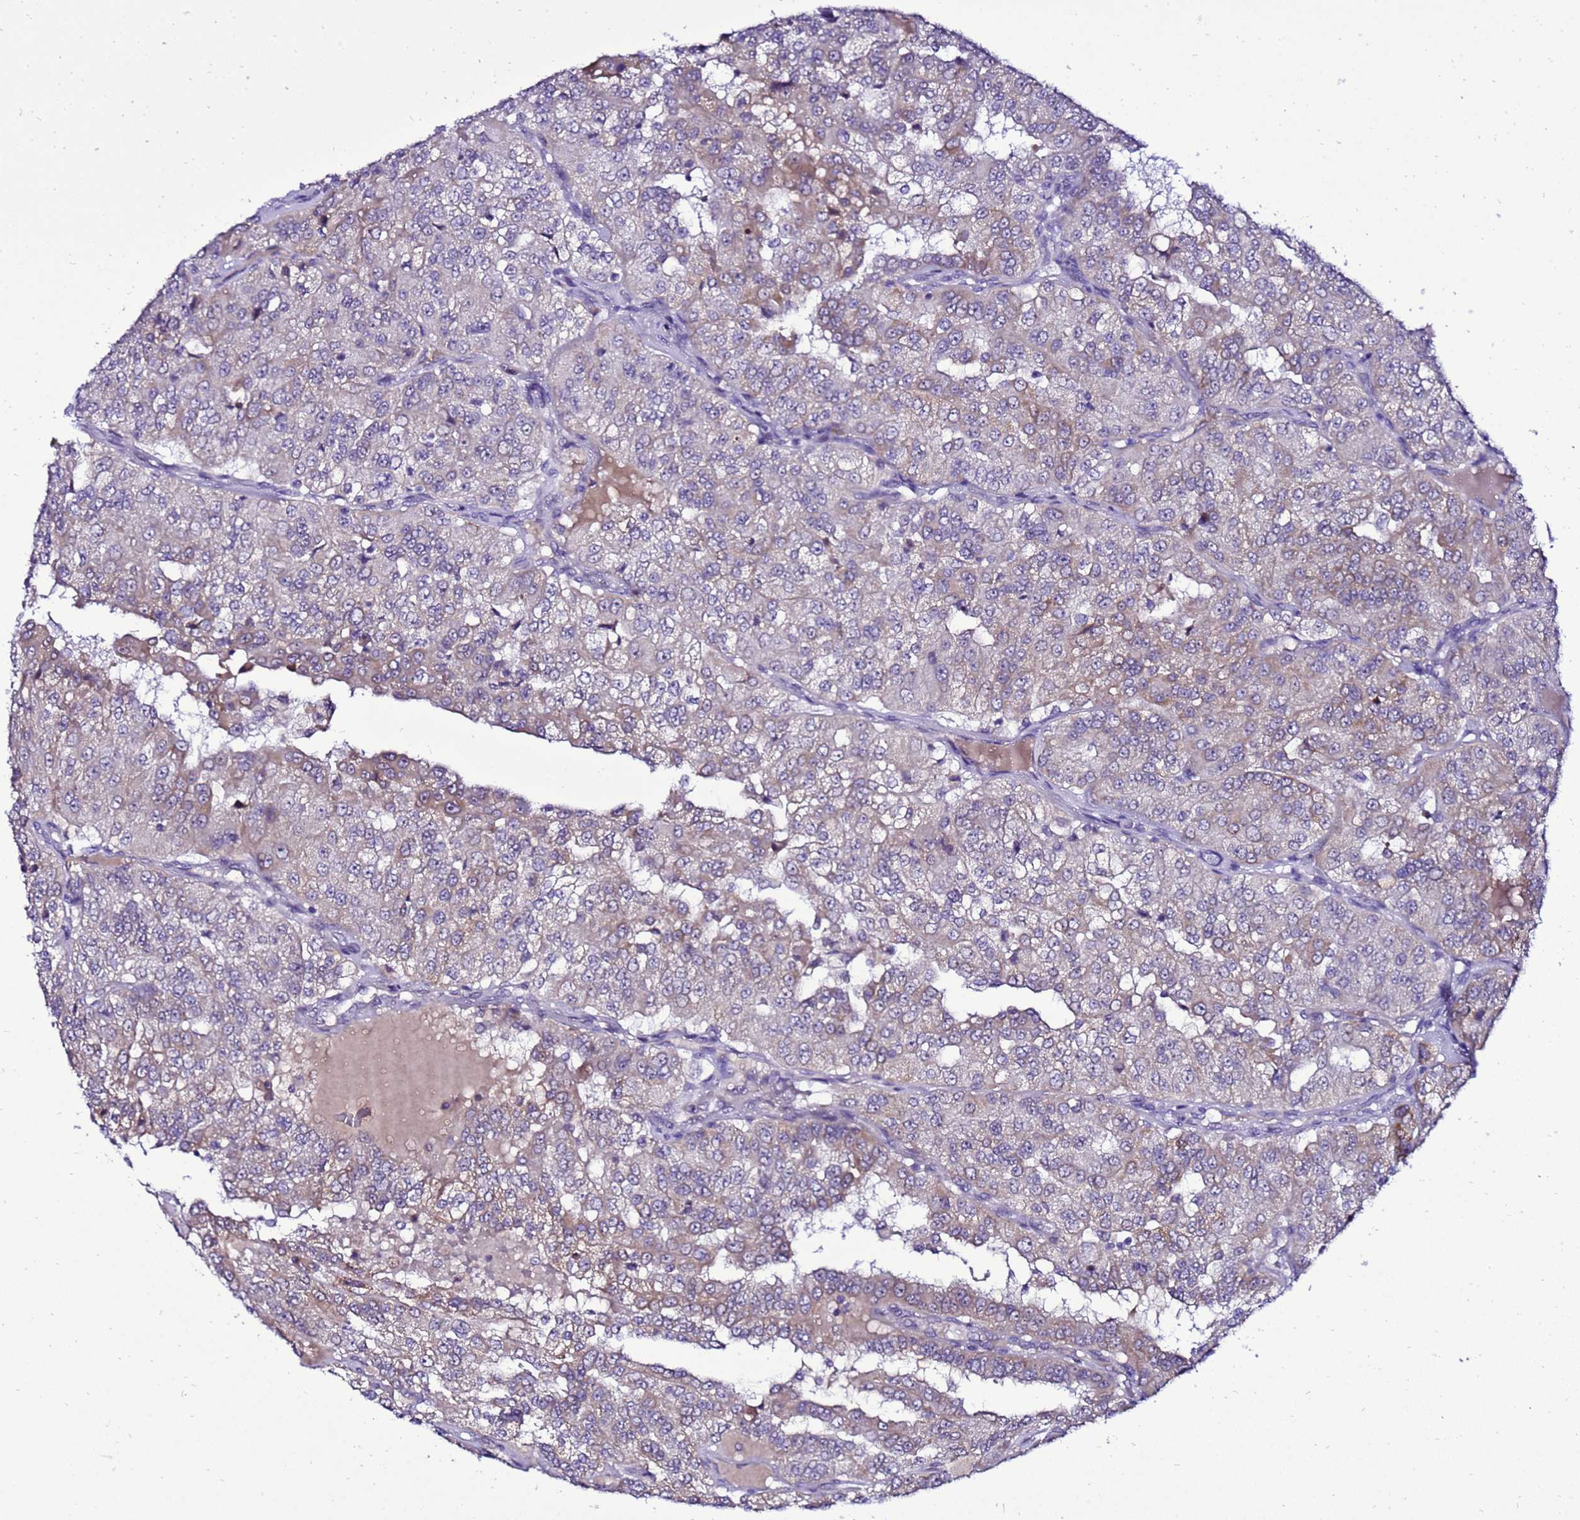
{"staining": {"intensity": "negative", "quantity": "none", "location": "none"}, "tissue": "renal cancer", "cell_type": "Tumor cells", "image_type": "cancer", "snomed": [{"axis": "morphology", "description": "Adenocarcinoma, NOS"}, {"axis": "topography", "description": "Kidney"}], "caption": "A high-resolution micrograph shows immunohistochemistry staining of renal cancer (adenocarcinoma), which displays no significant positivity in tumor cells.", "gene": "C19orf47", "patient": {"sex": "female", "age": 63}}